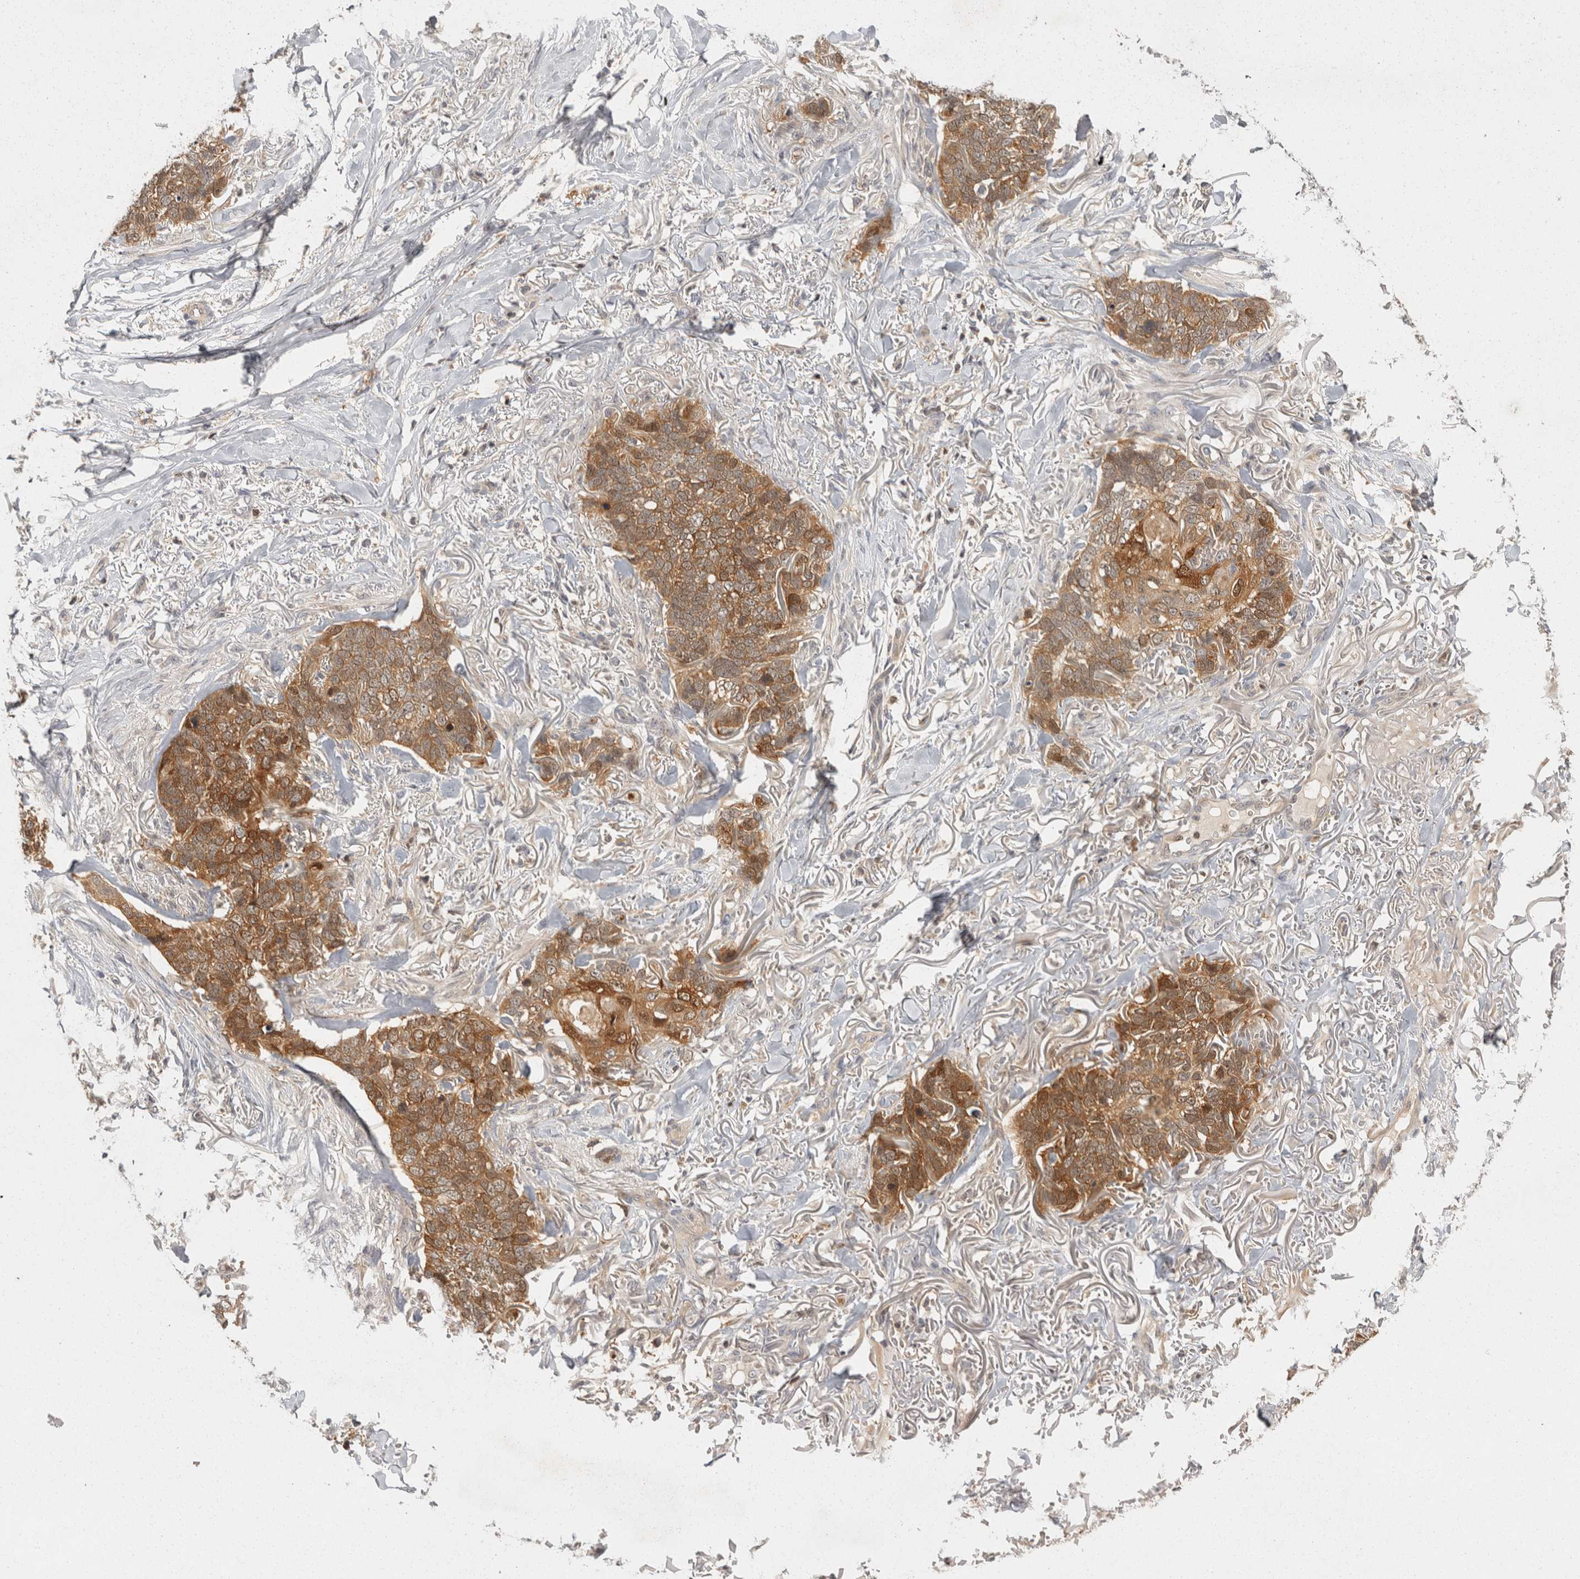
{"staining": {"intensity": "moderate", "quantity": ">75%", "location": "cytoplasmic/membranous"}, "tissue": "skin cancer", "cell_type": "Tumor cells", "image_type": "cancer", "snomed": [{"axis": "morphology", "description": "Normal tissue, NOS"}, {"axis": "morphology", "description": "Basal cell carcinoma"}, {"axis": "topography", "description": "Skin"}], "caption": "Human skin cancer (basal cell carcinoma) stained with a protein marker reveals moderate staining in tumor cells.", "gene": "ACAT2", "patient": {"sex": "male", "age": 77}}